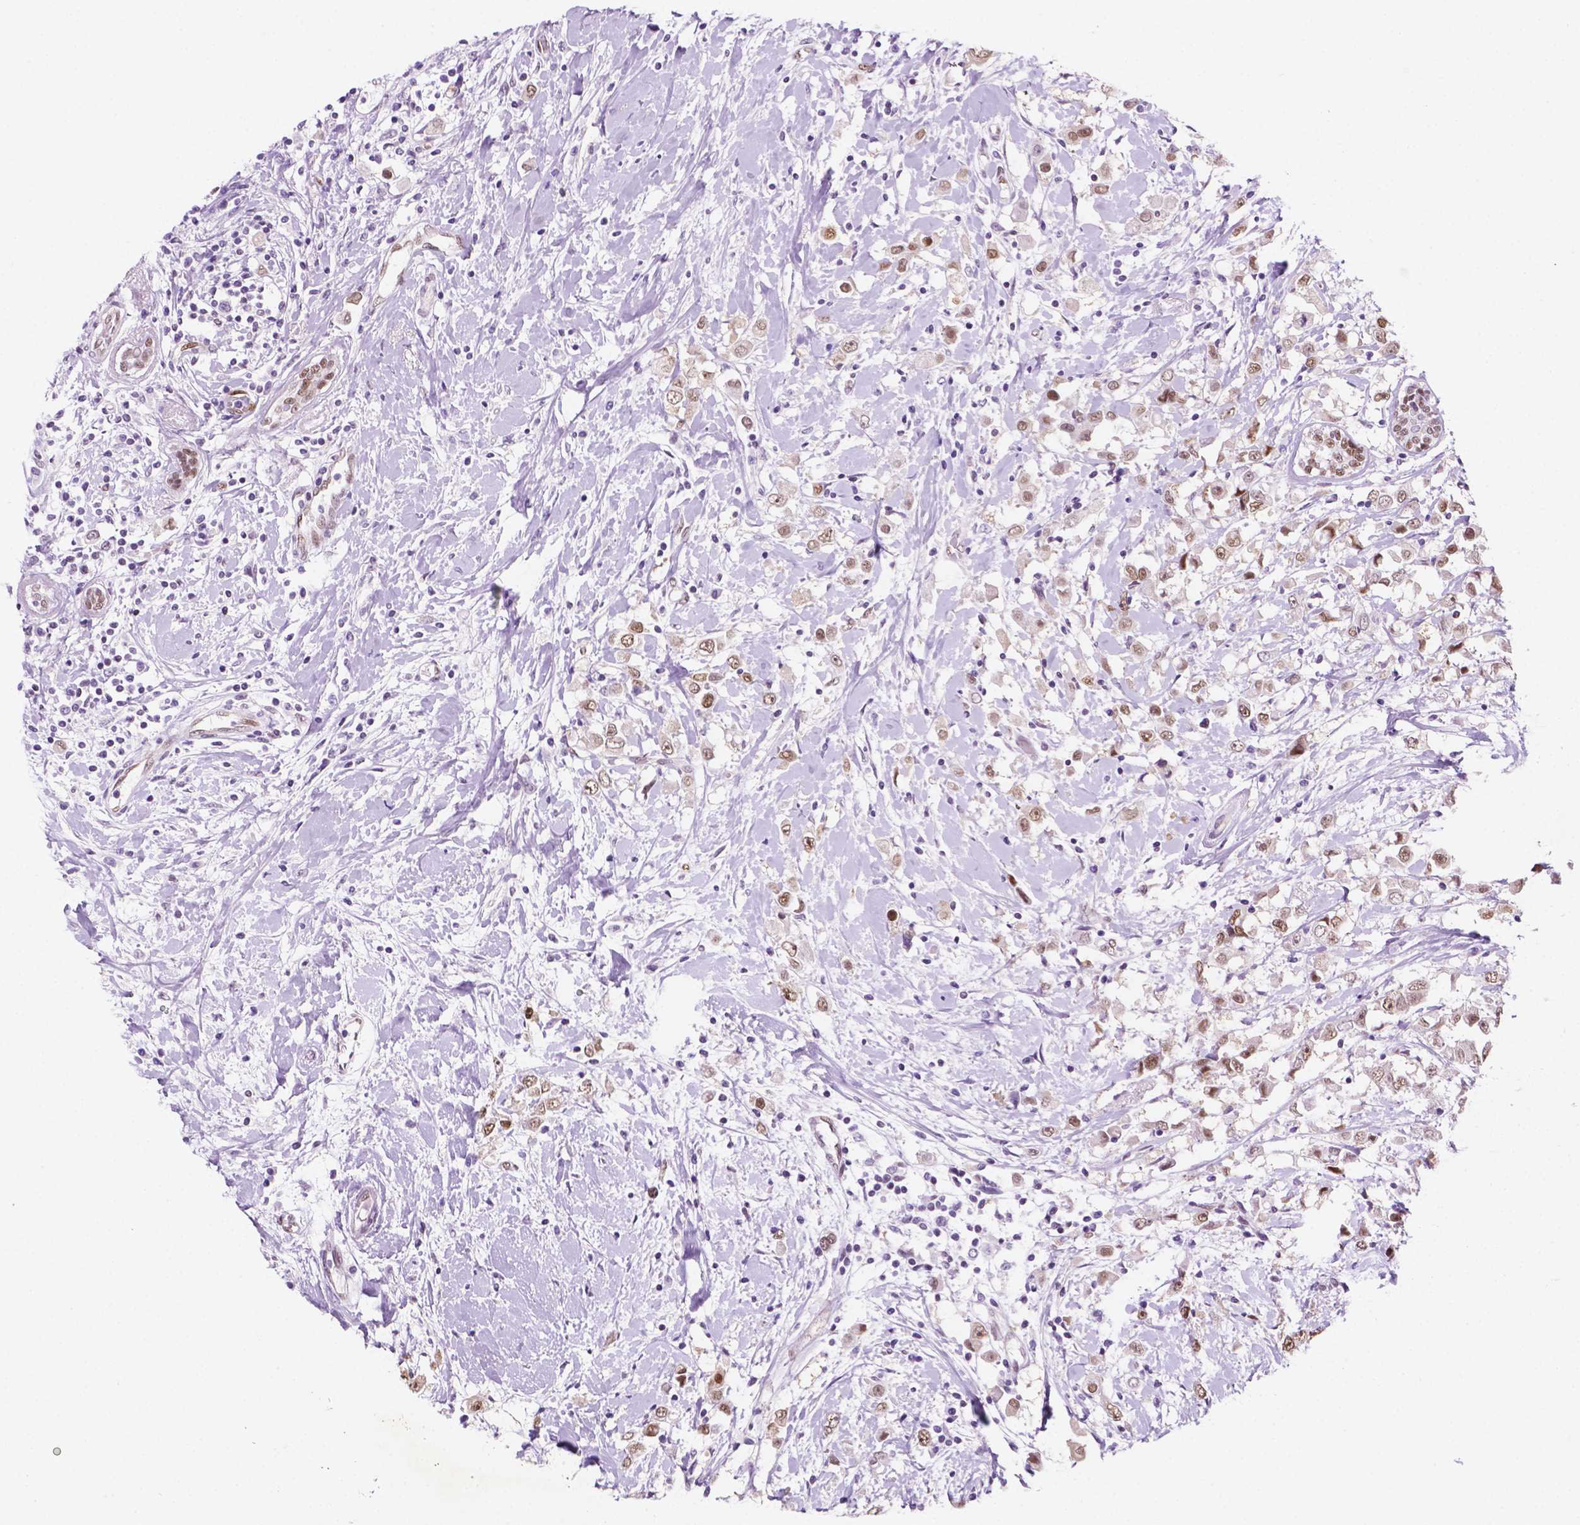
{"staining": {"intensity": "moderate", "quantity": ">75%", "location": "nuclear"}, "tissue": "breast cancer", "cell_type": "Tumor cells", "image_type": "cancer", "snomed": [{"axis": "morphology", "description": "Duct carcinoma"}, {"axis": "topography", "description": "Breast"}], "caption": "Tumor cells reveal medium levels of moderate nuclear staining in about >75% of cells in breast infiltrating ductal carcinoma. The staining is performed using DAB brown chromogen to label protein expression. The nuclei are counter-stained blue using hematoxylin.", "gene": "ERF", "patient": {"sex": "female", "age": 61}}